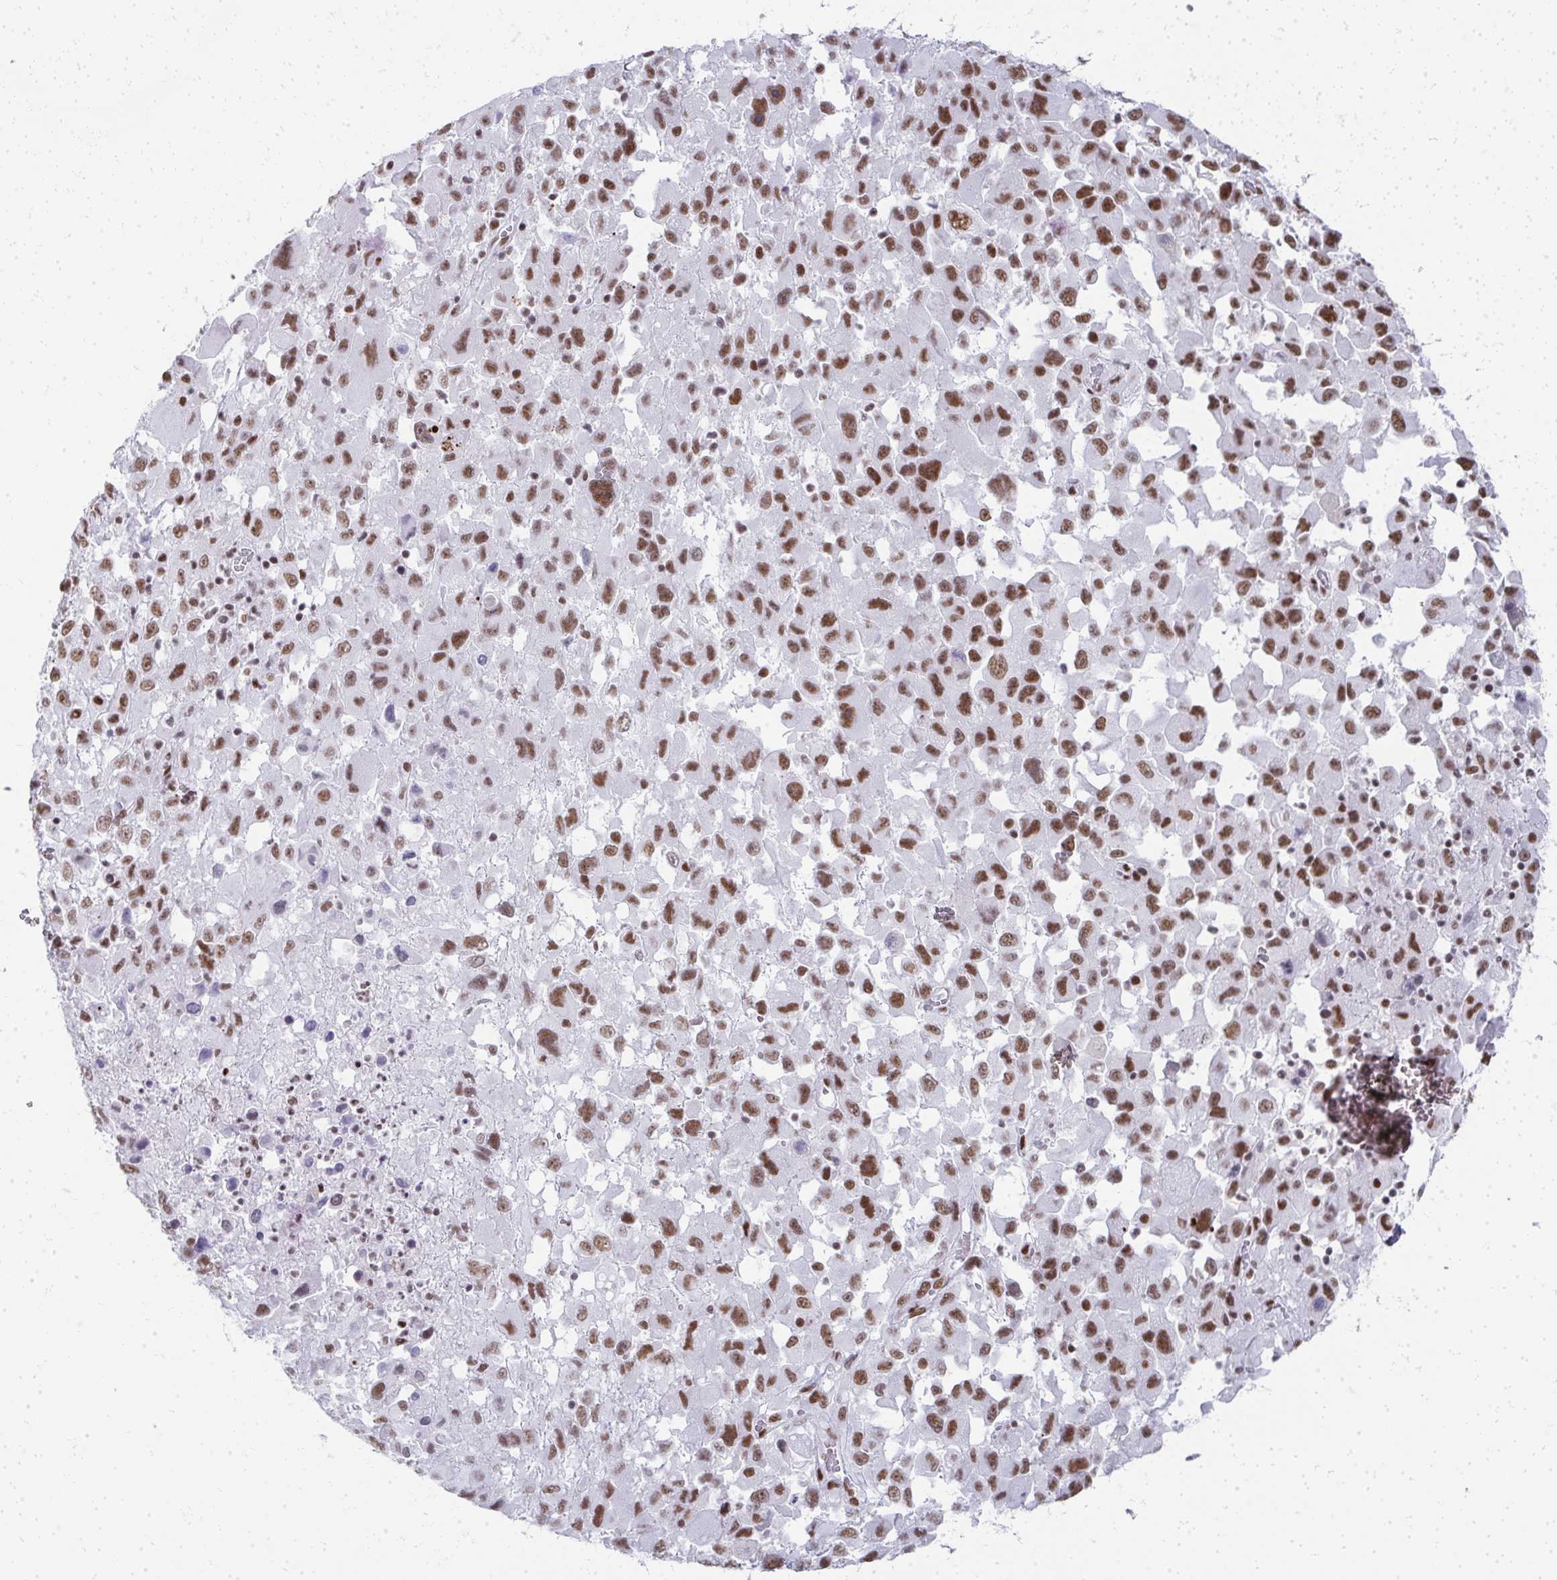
{"staining": {"intensity": "moderate", "quantity": ">75%", "location": "nuclear"}, "tissue": "melanoma", "cell_type": "Tumor cells", "image_type": "cancer", "snomed": [{"axis": "morphology", "description": "Malignant melanoma, Metastatic site"}, {"axis": "topography", "description": "Soft tissue"}], "caption": "Tumor cells display medium levels of moderate nuclear expression in about >75% of cells in melanoma. (DAB = brown stain, brightfield microscopy at high magnification).", "gene": "CREBBP", "patient": {"sex": "male", "age": 50}}